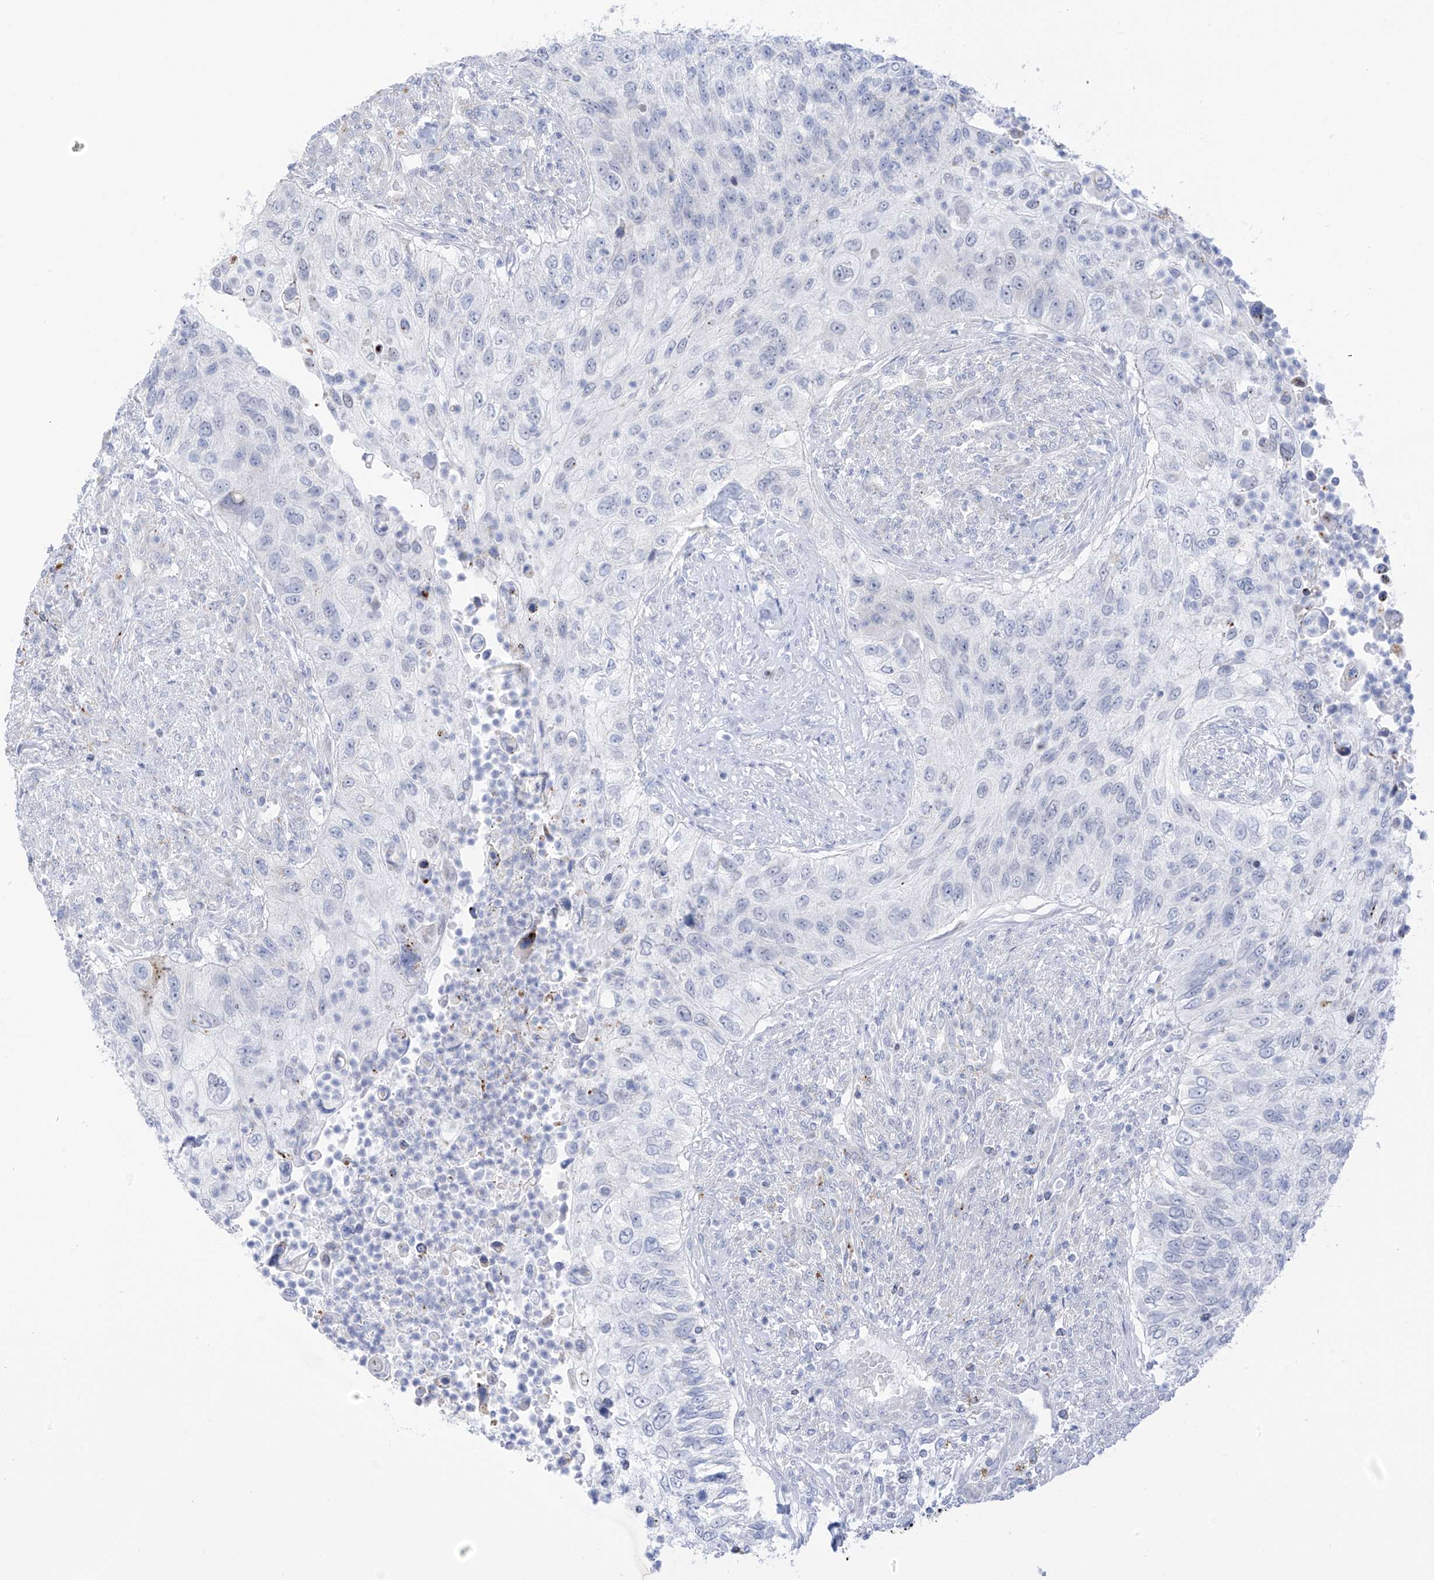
{"staining": {"intensity": "negative", "quantity": "none", "location": "none"}, "tissue": "urothelial cancer", "cell_type": "Tumor cells", "image_type": "cancer", "snomed": [{"axis": "morphology", "description": "Urothelial carcinoma, High grade"}, {"axis": "topography", "description": "Urinary bladder"}], "caption": "High-grade urothelial carcinoma stained for a protein using IHC demonstrates no positivity tumor cells.", "gene": "PSPH", "patient": {"sex": "female", "age": 60}}